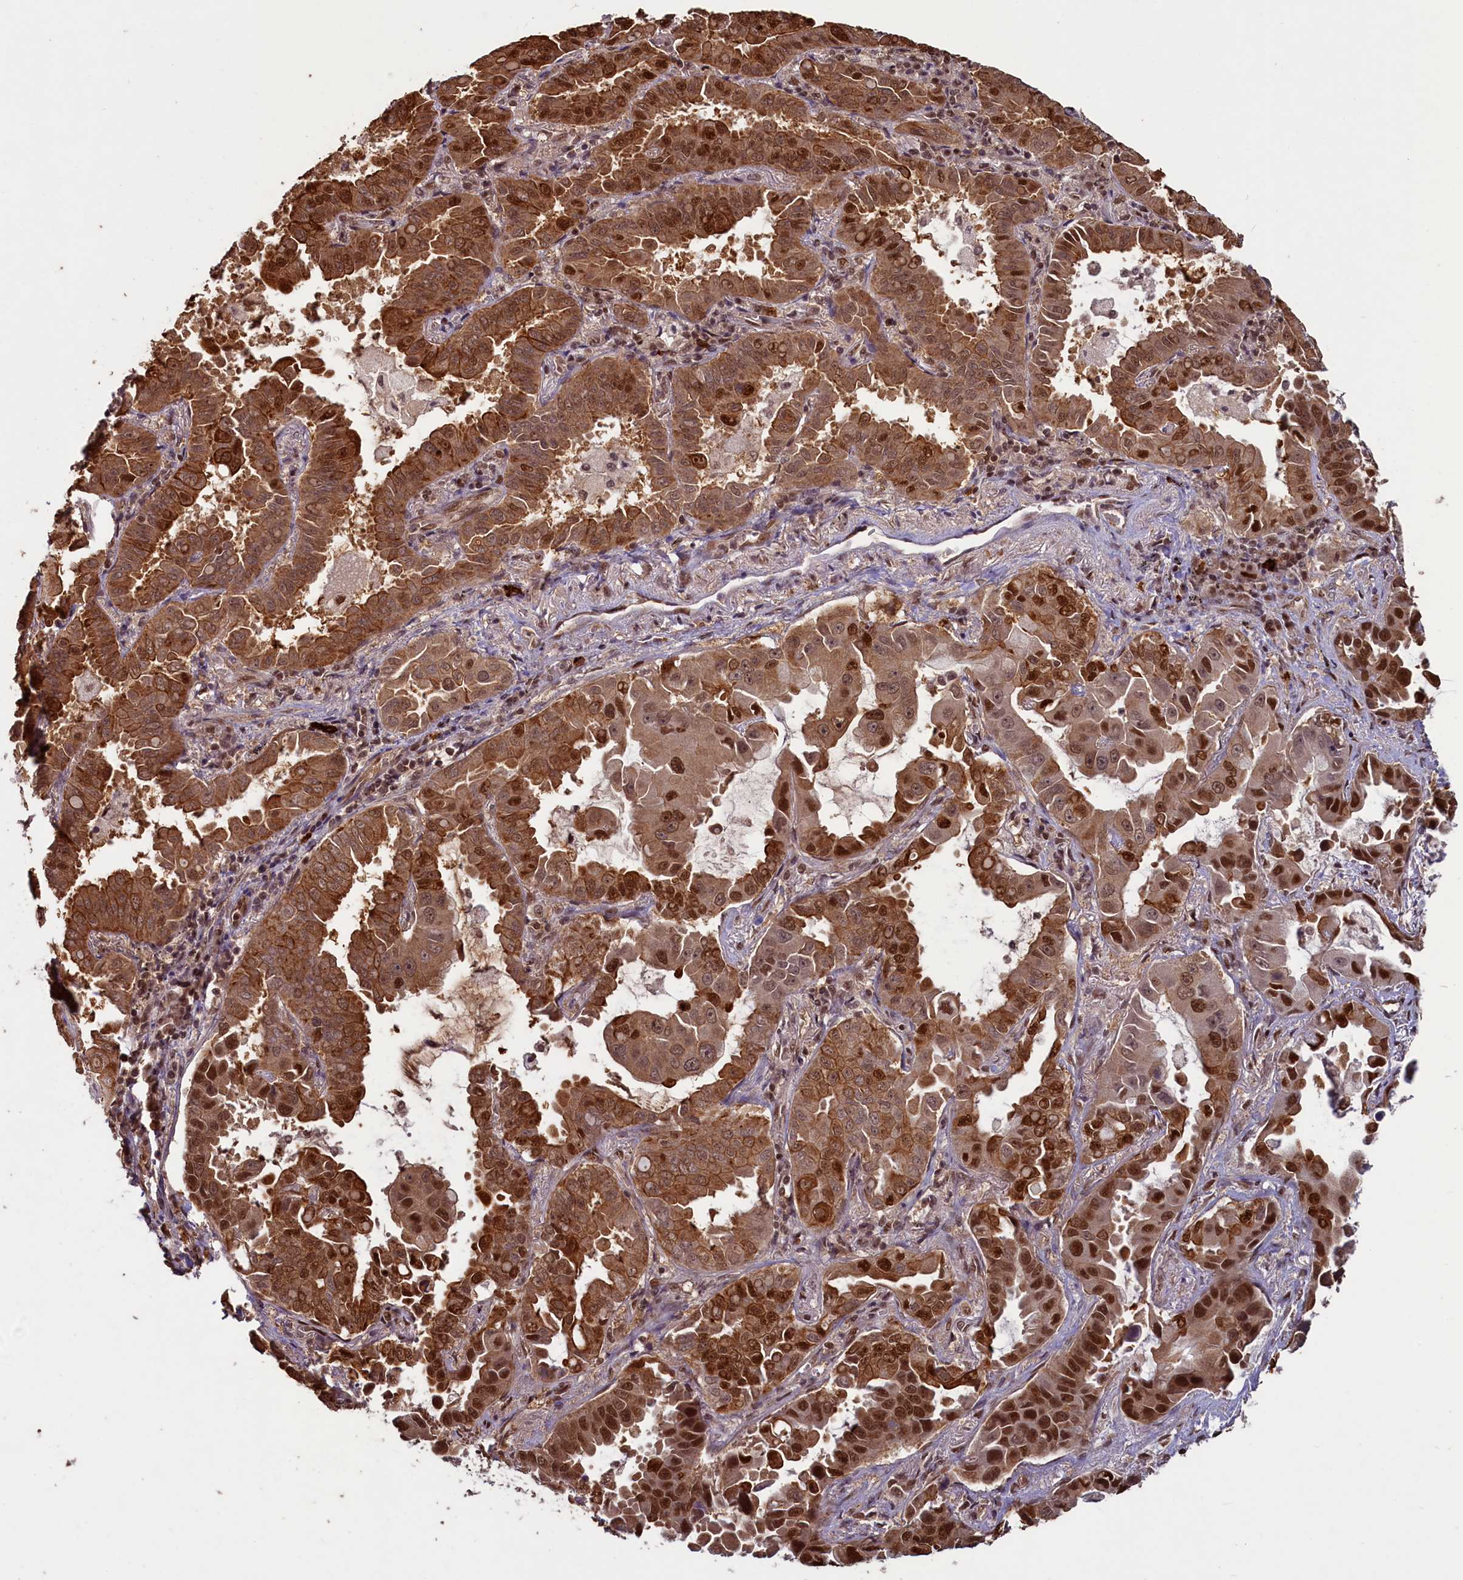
{"staining": {"intensity": "strong", "quantity": ">75%", "location": "cytoplasmic/membranous,nuclear"}, "tissue": "lung cancer", "cell_type": "Tumor cells", "image_type": "cancer", "snomed": [{"axis": "morphology", "description": "Adenocarcinoma, NOS"}, {"axis": "topography", "description": "Lung"}], "caption": "Immunohistochemical staining of human lung cancer (adenocarcinoma) demonstrates high levels of strong cytoplasmic/membranous and nuclear expression in about >75% of tumor cells.", "gene": "NAE1", "patient": {"sex": "male", "age": 64}}